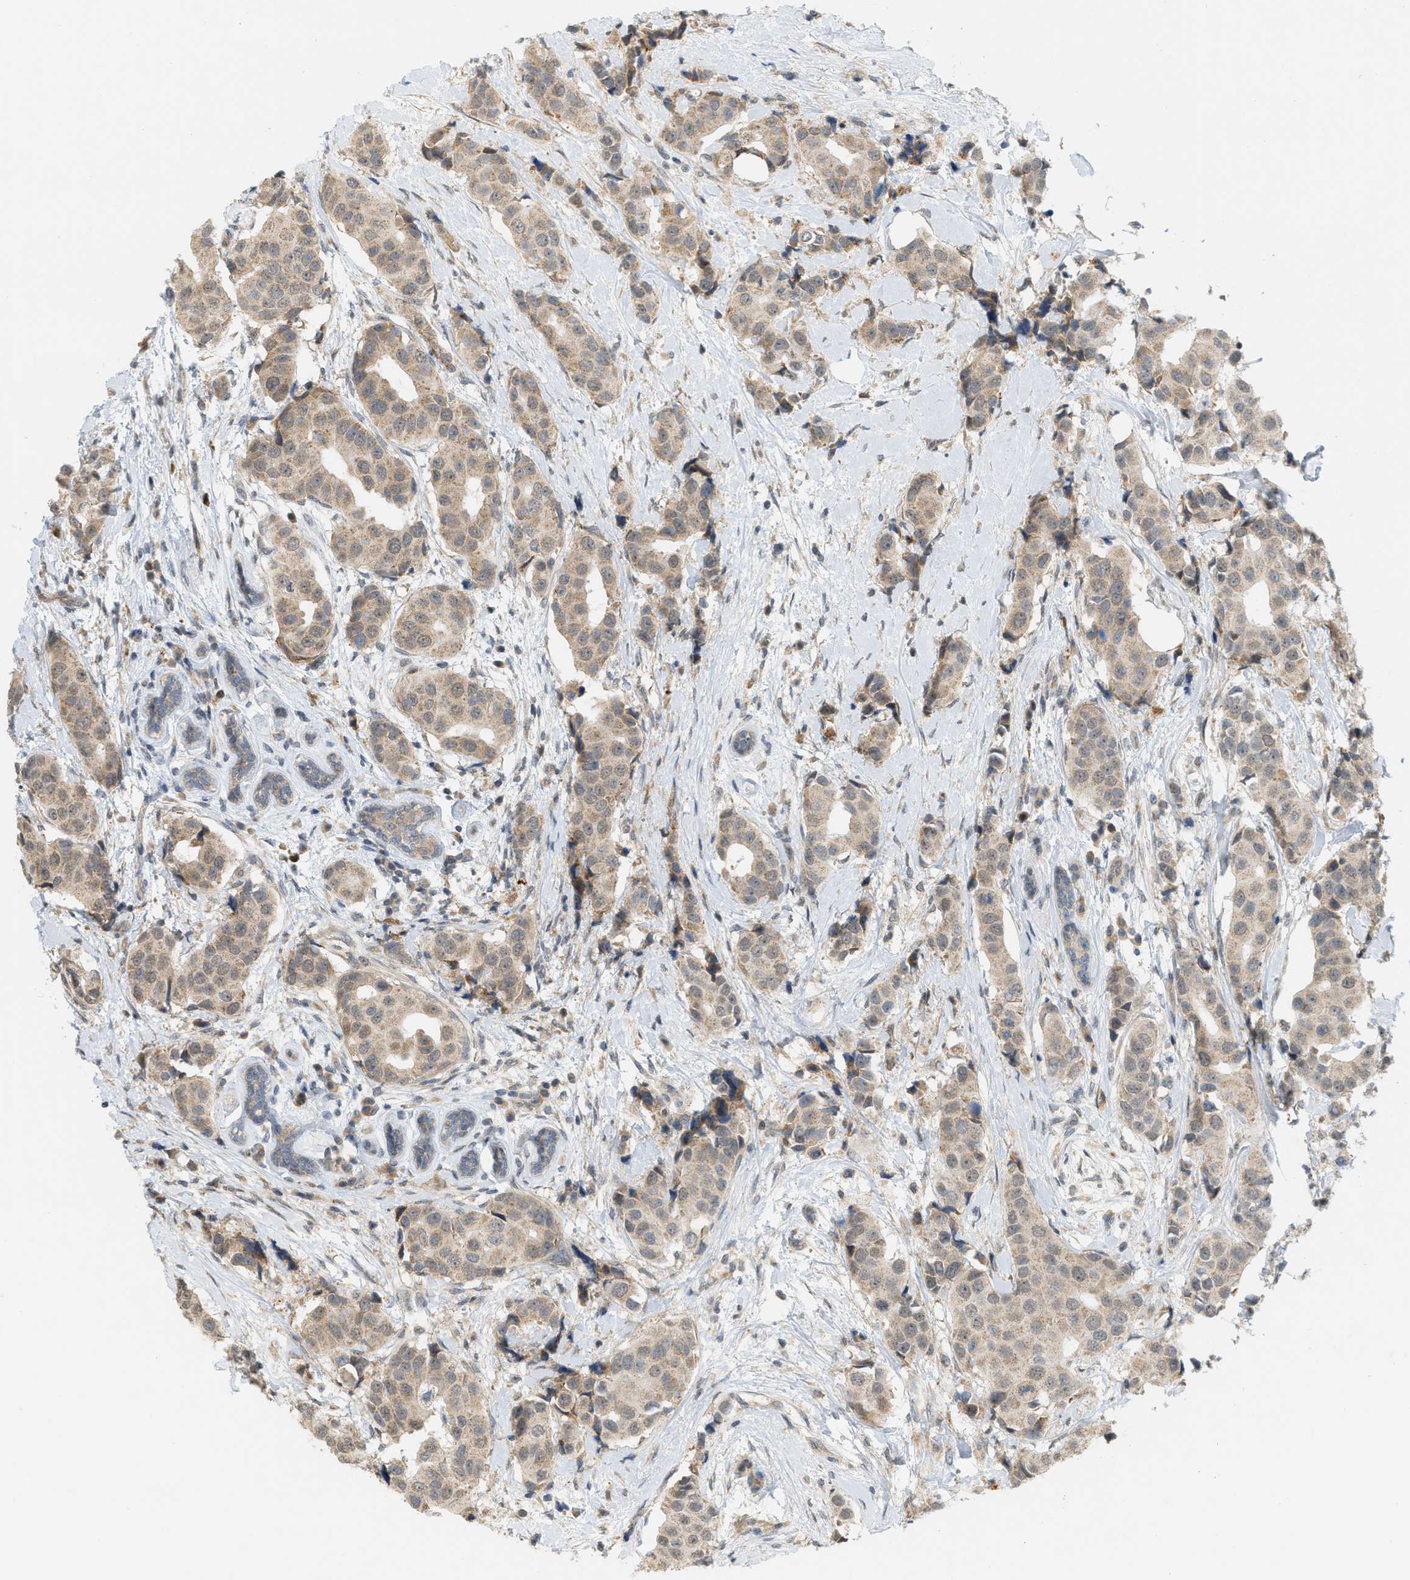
{"staining": {"intensity": "weak", "quantity": ">75%", "location": "cytoplasmic/membranous"}, "tissue": "breast cancer", "cell_type": "Tumor cells", "image_type": "cancer", "snomed": [{"axis": "morphology", "description": "Normal tissue, NOS"}, {"axis": "morphology", "description": "Duct carcinoma"}, {"axis": "topography", "description": "Breast"}], "caption": "Infiltrating ductal carcinoma (breast) tissue exhibits weak cytoplasmic/membranous staining in about >75% of tumor cells The protein of interest is shown in brown color, while the nuclei are stained blue.", "gene": "PRKD1", "patient": {"sex": "female", "age": 39}}